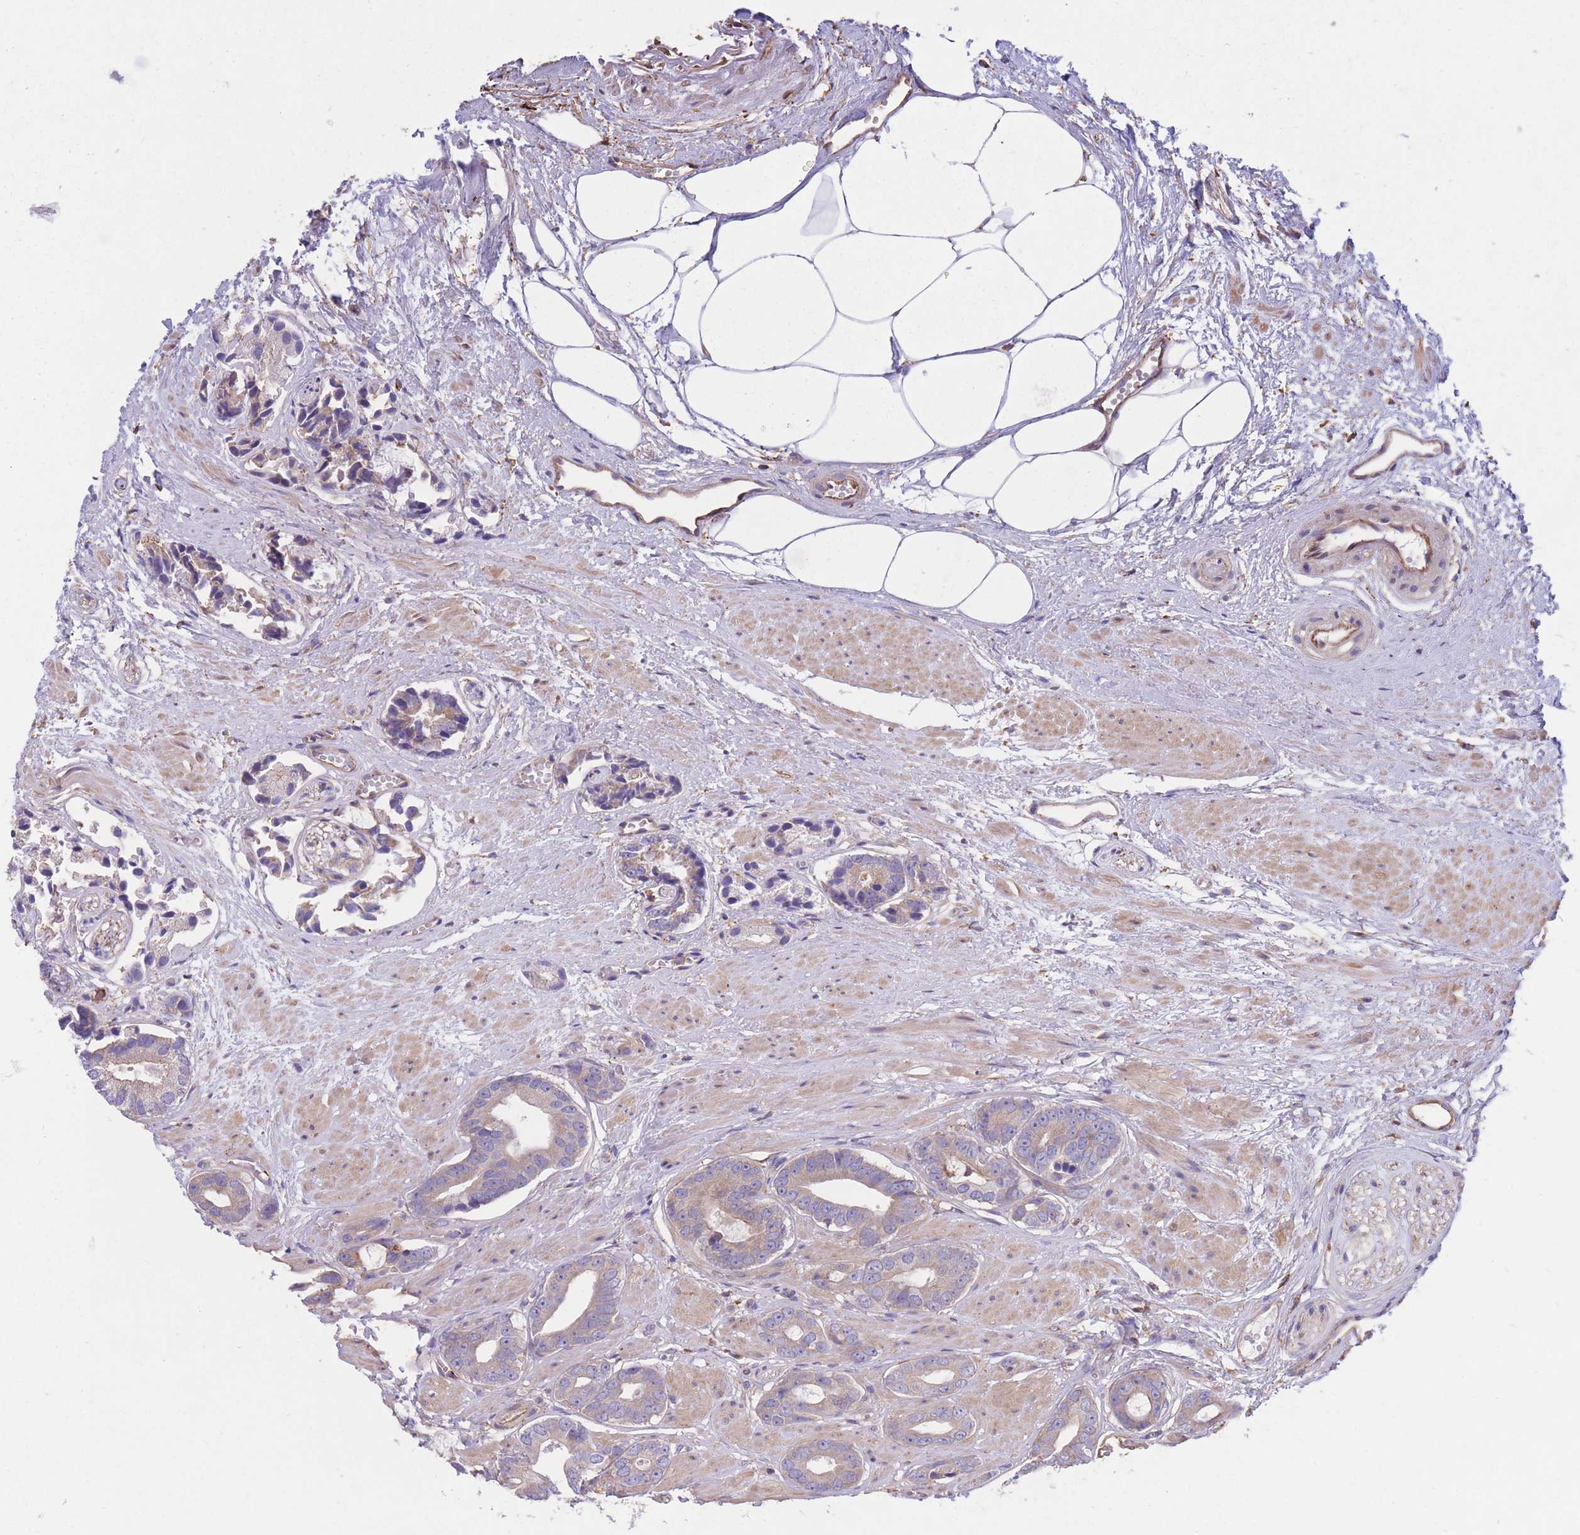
{"staining": {"intensity": "weak", "quantity": ">75%", "location": "cytoplasmic/membranous"}, "tissue": "prostate cancer", "cell_type": "Tumor cells", "image_type": "cancer", "snomed": [{"axis": "morphology", "description": "Adenocarcinoma, Low grade"}, {"axis": "topography", "description": "Prostate"}], "caption": "Approximately >75% of tumor cells in human adenocarcinoma (low-grade) (prostate) display weak cytoplasmic/membranous protein staining as visualized by brown immunohistochemical staining.", "gene": "LRRN4CL", "patient": {"sex": "male", "age": 64}}